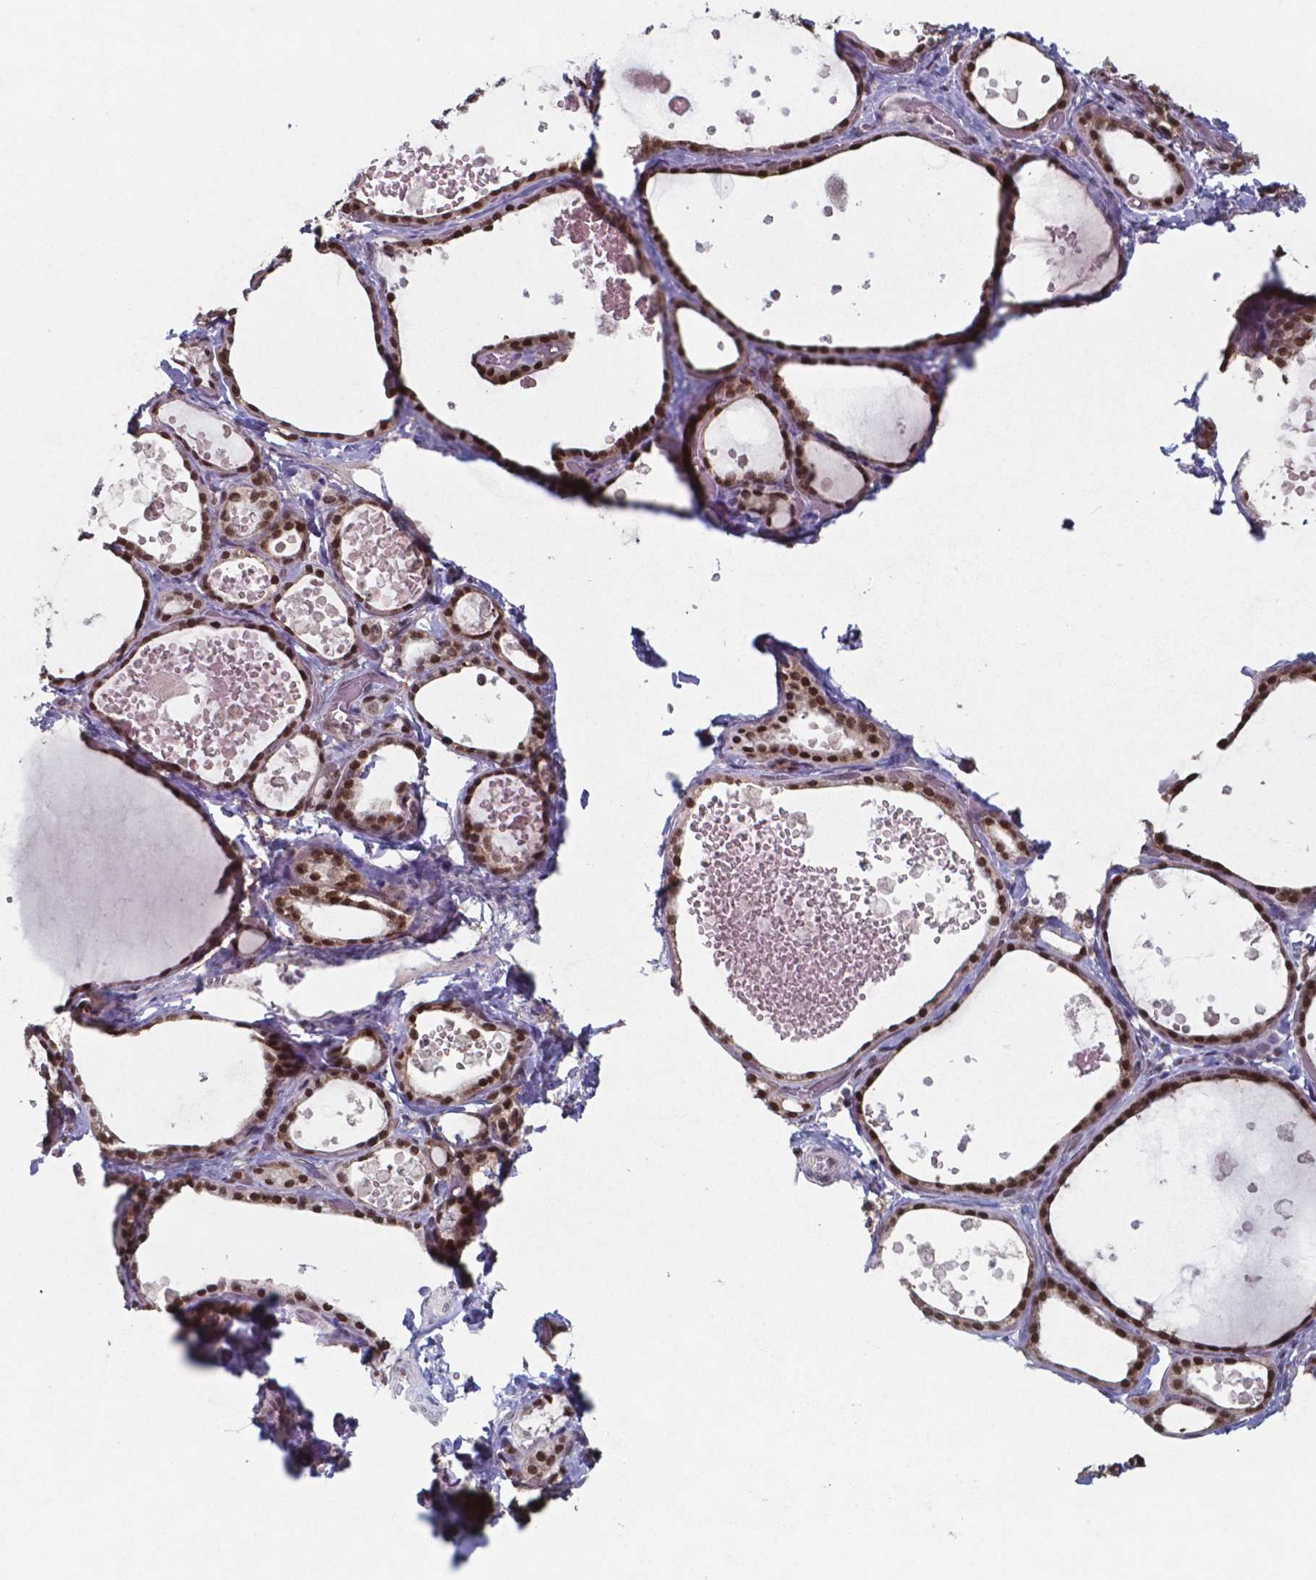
{"staining": {"intensity": "strong", "quantity": ">75%", "location": "nuclear"}, "tissue": "thyroid gland", "cell_type": "Glandular cells", "image_type": "normal", "snomed": [{"axis": "morphology", "description": "Normal tissue, NOS"}, {"axis": "topography", "description": "Thyroid gland"}], "caption": "Glandular cells reveal strong nuclear positivity in about >75% of cells in benign thyroid gland.", "gene": "UBA1", "patient": {"sex": "female", "age": 56}}